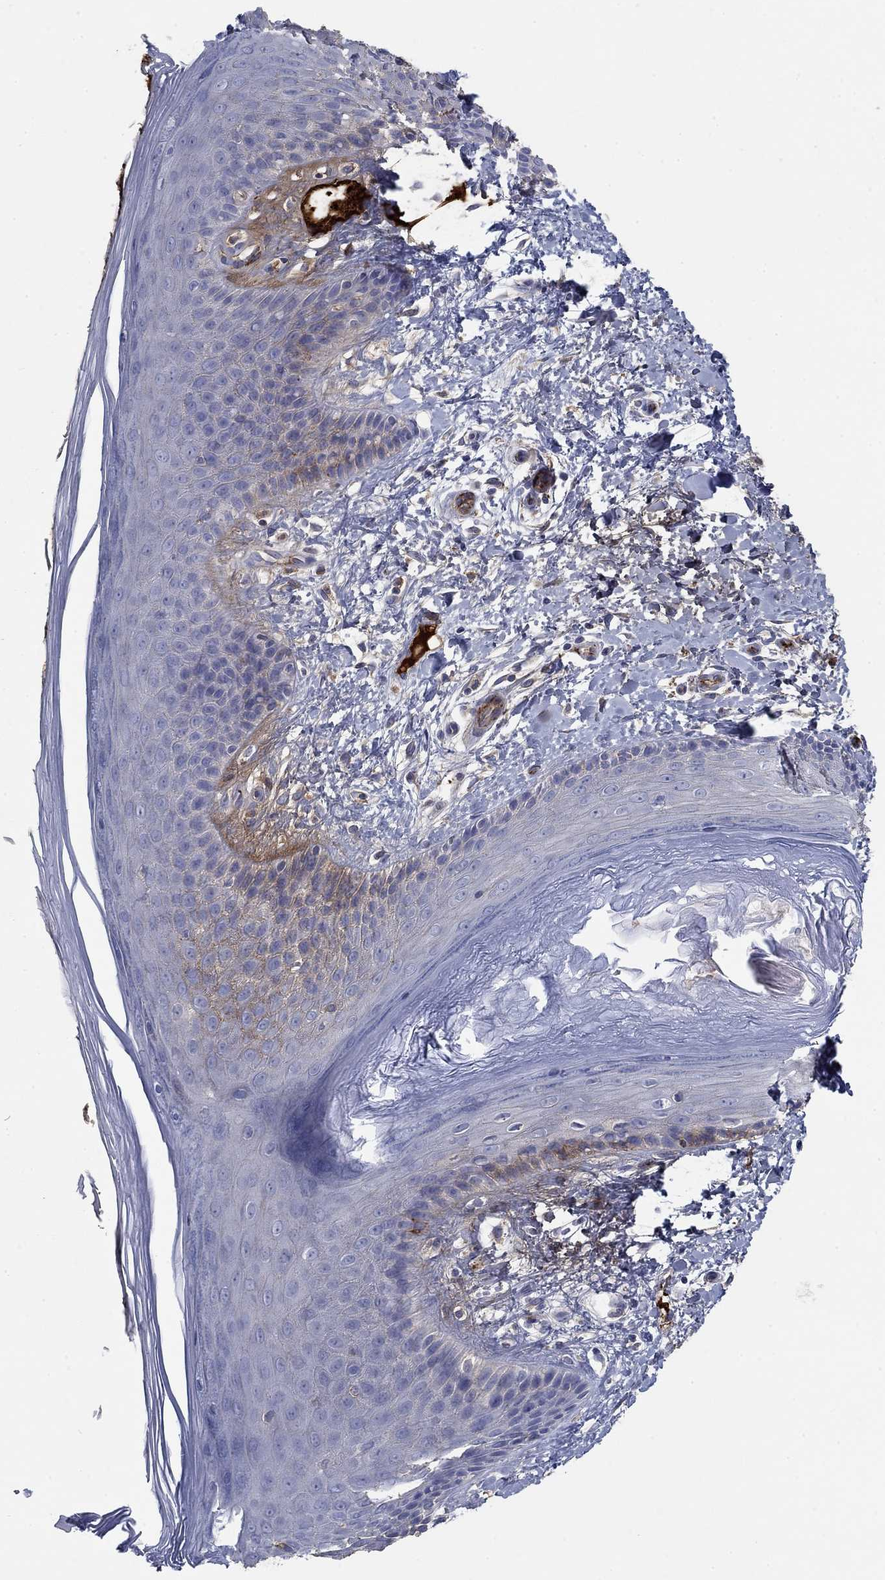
{"staining": {"intensity": "moderate", "quantity": "<25%", "location": "cytoplasmic/membranous"}, "tissue": "skin", "cell_type": "Epidermal cells", "image_type": "normal", "snomed": [{"axis": "morphology", "description": "Normal tissue, NOS"}, {"axis": "topography", "description": "Anal"}], "caption": "High-magnification brightfield microscopy of unremarkable skin stained with DAB (brown) and counterstained with hematoxylin (blue). epidermal cells exhibit moderate cytoplasmic/membranous positivity is present in about<25% of cells. The staining was performed using DAB (3,3'-diaminobenzidine), with brown indicating positive protein expression. Nuclei are stained blue with hematoxylin.", "gene": "APOC3", "patient": {"sex": "male", "age": 36}}